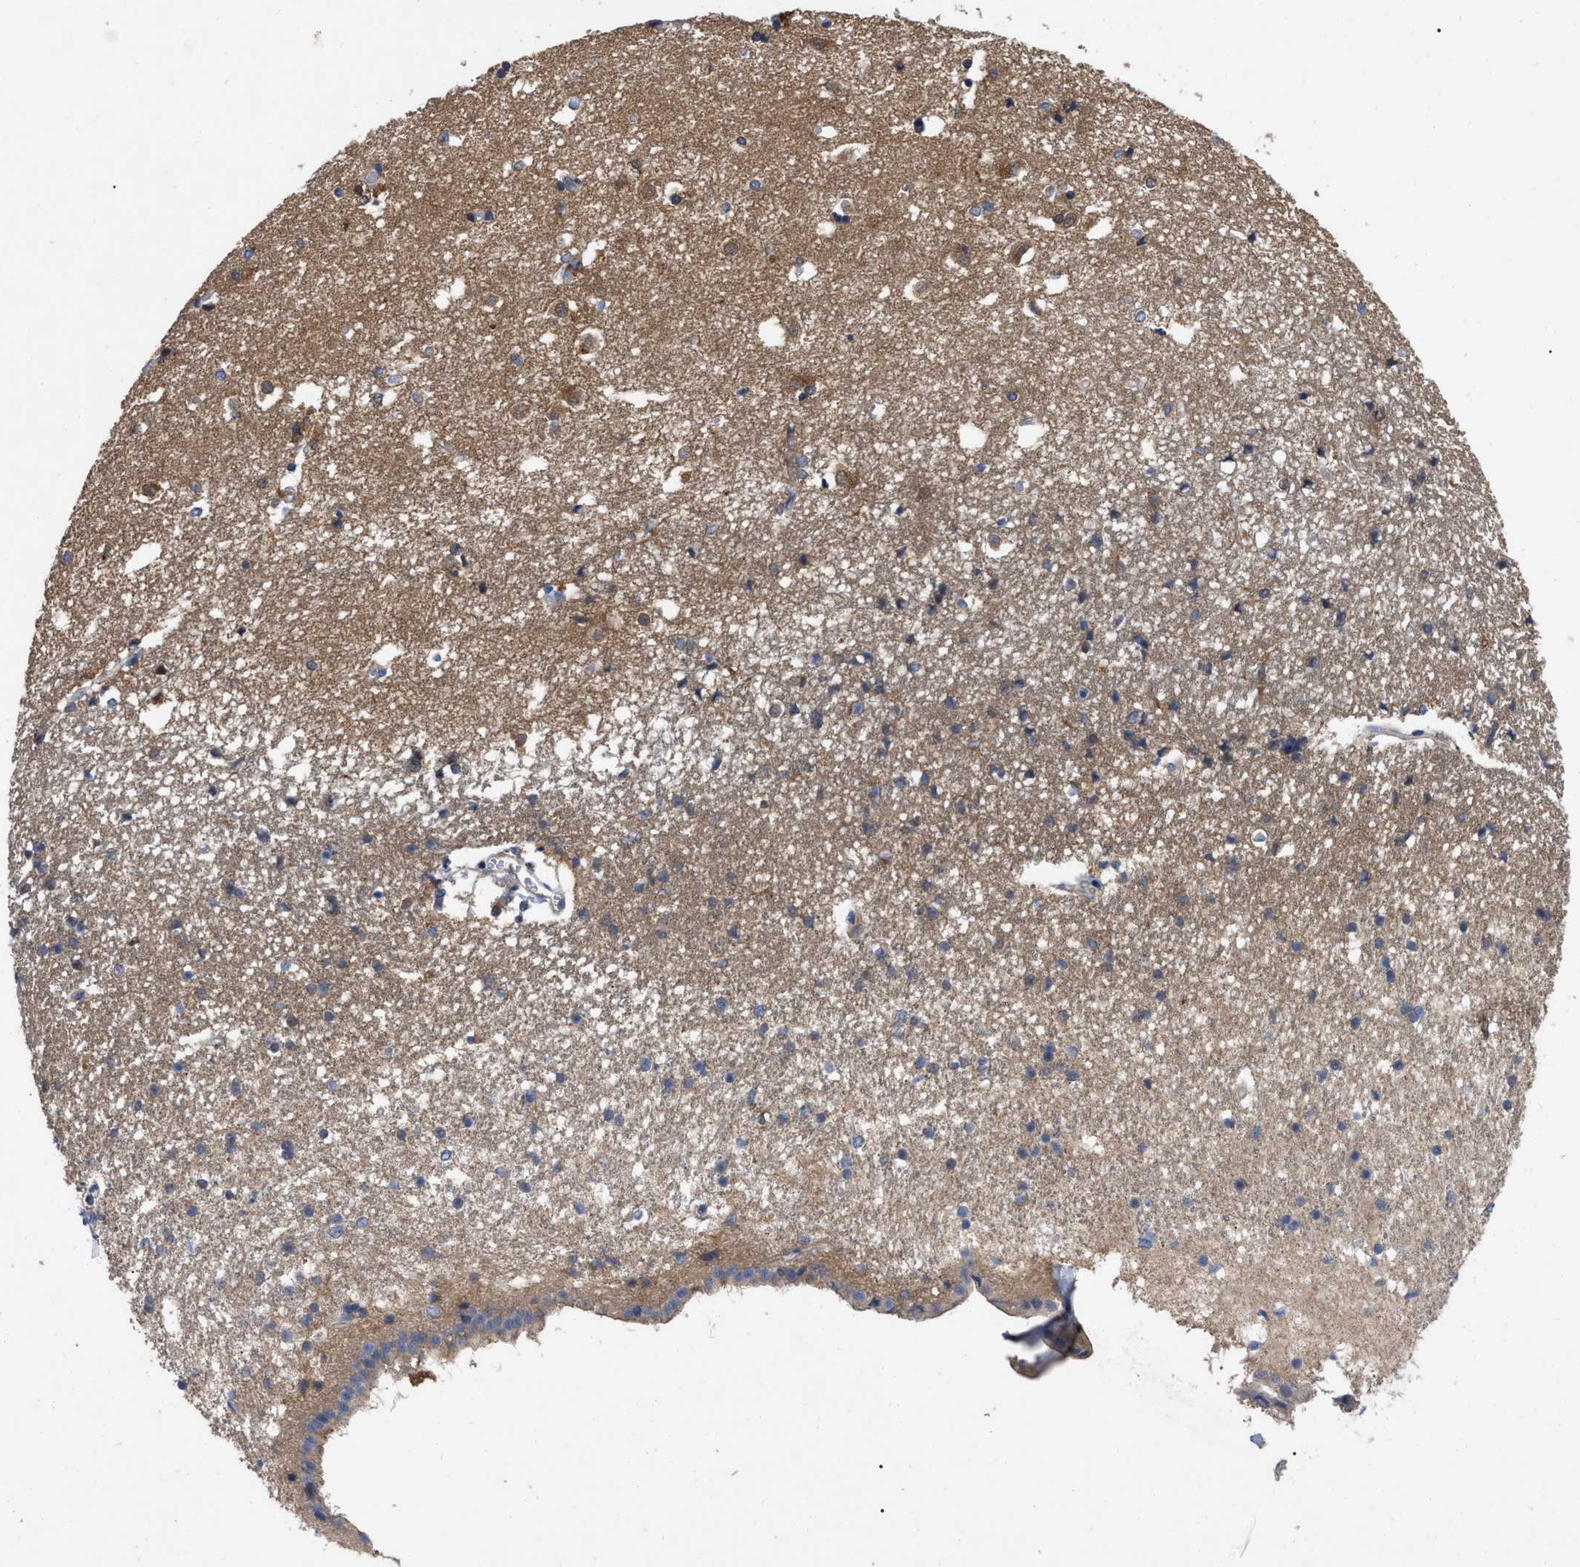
{"staining": {"intensity": "moderate", "quantity": "25%-75%", "location": "cytoplasmic/membranous"}, "tissue": "caudate", "cell_type": "Glial cells", "image_type": "normal", "snomed": [{"axis": "morphology", "description": "Normal tissue, NOS"}, {"axis": "topography", "description": "Lateral ventricle wall"}], "caption": "IHC of unremarkable caudate exhibits medium levels of moderate cytoplasmic/membranous positivity in approximately 25%-75% of glial cells.", "gene": "RAP1GDS1", "patient": {"sex": "male", "age": 45}}